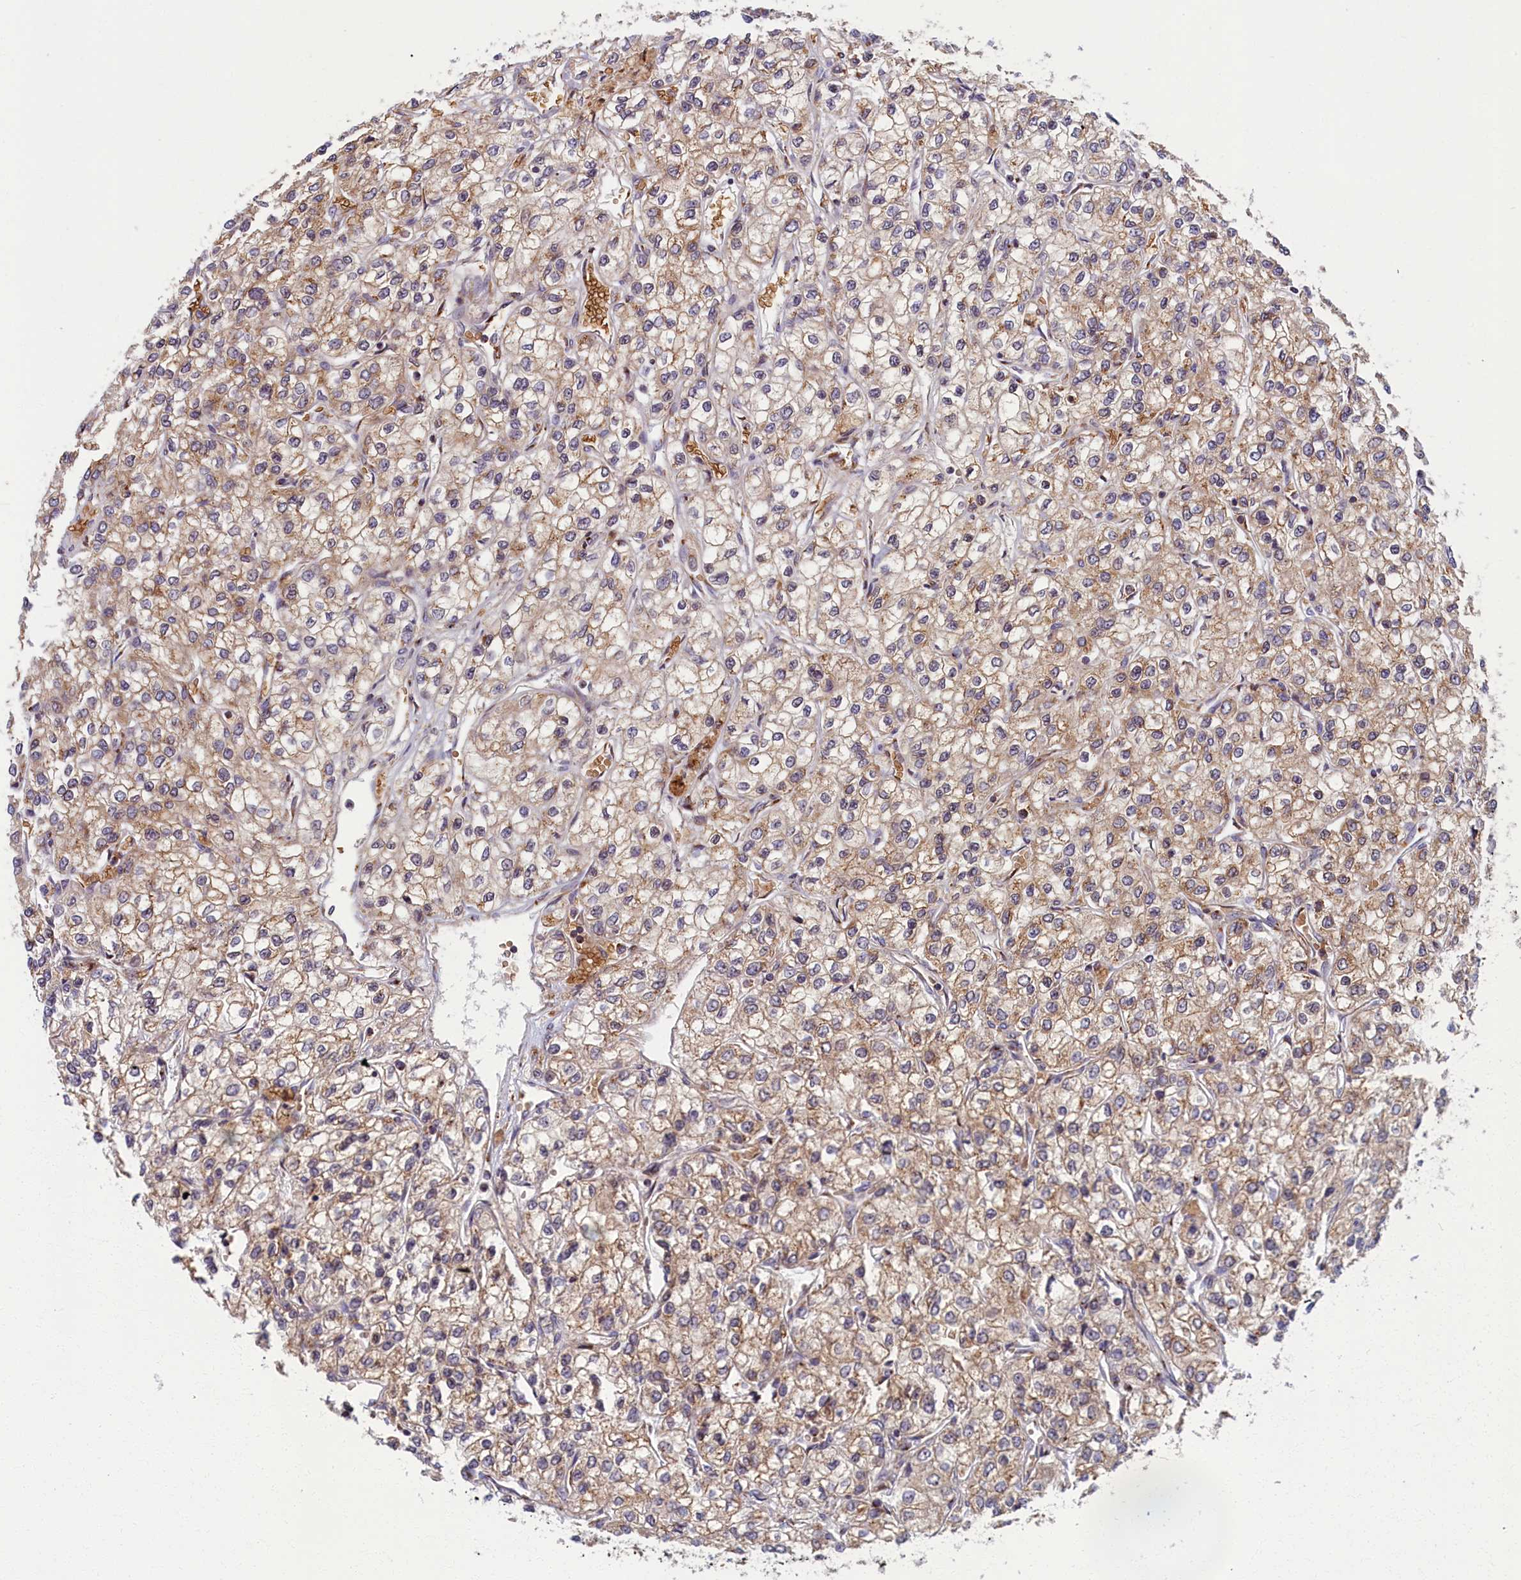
{"staining": {"intensity": "moderate", "quantity": ">75%", "location": "cytoplasmic/membranous"}, "tissue": "renal cancer", "cell_type": "Tumor cells", "image_type": "cancer", "snomed": [{"axis": "morphology", "description": "Adenocarcinoma, NOS"}, {"axis": "topography", "description": "Kidney"}], "caption": "This is an image of immunohistochemistry (IHC) staining of adenocarcinoma (renal), which shows moderate expression in the cytoplasmic/membranous of tumor cells.", "gene": "BLVRB", "patient": {"sex": "male", "age": 80}}